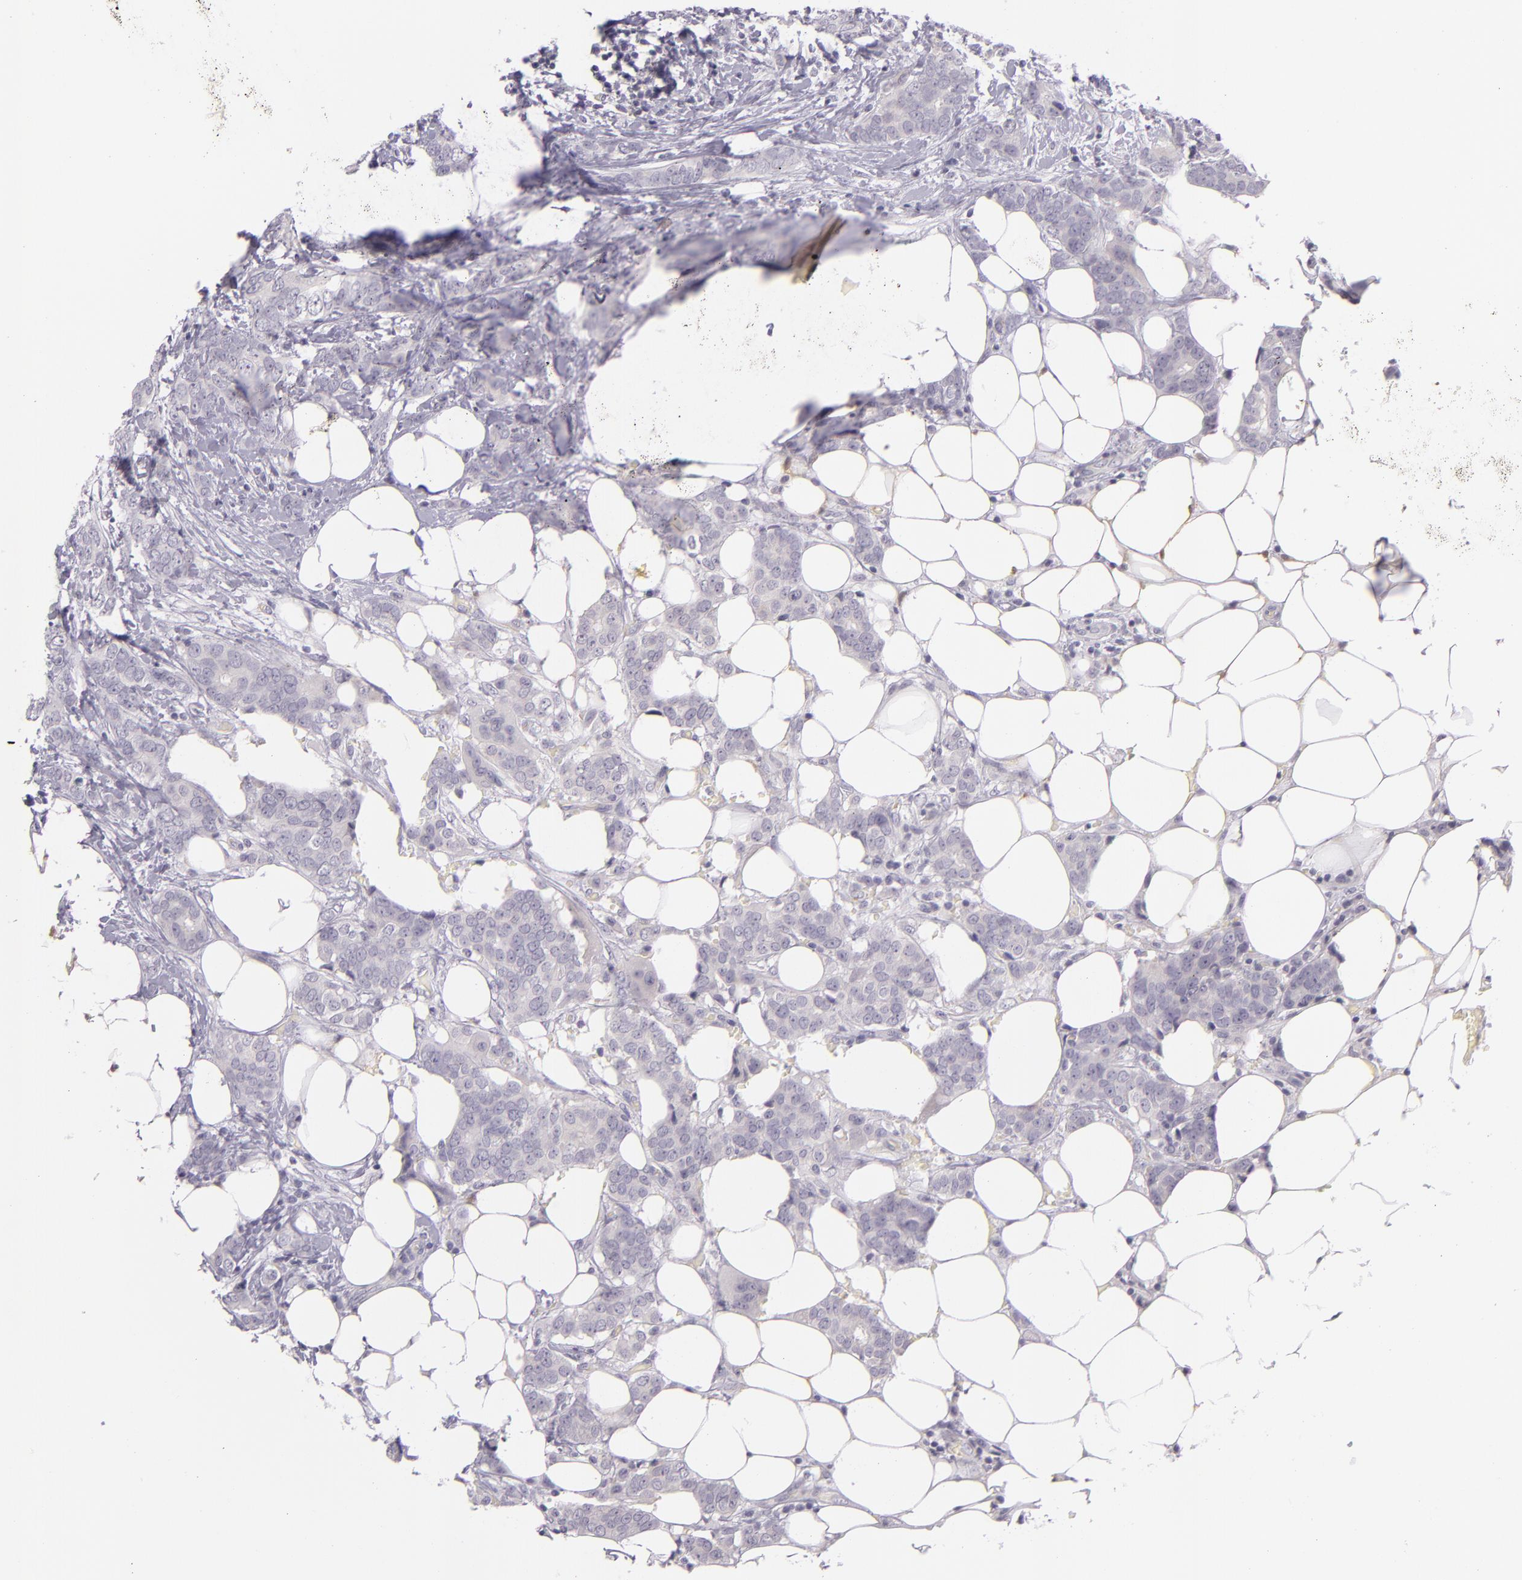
{"staining": {"intensity": "negative", "quantity": "none", "location": "none"}, "tissue": "breast cancer", "cell_type": "Tumor cells", "image_type": "cancer", "snomed": [{"axis": "morphology", "description": "Duct carcinoma"}, {"axis": "topography", "description": "Breast"}], "caption": "Immunohistochemistry (IHC) photomicrograph of breast cancer stained for a protein (brown), which reveals no staining in tumor cells. (Immunohistochemistry, brightfield microscopy, high magnification).", "gene": "CBS", "patient": {"sex": "female", "age": 53}}